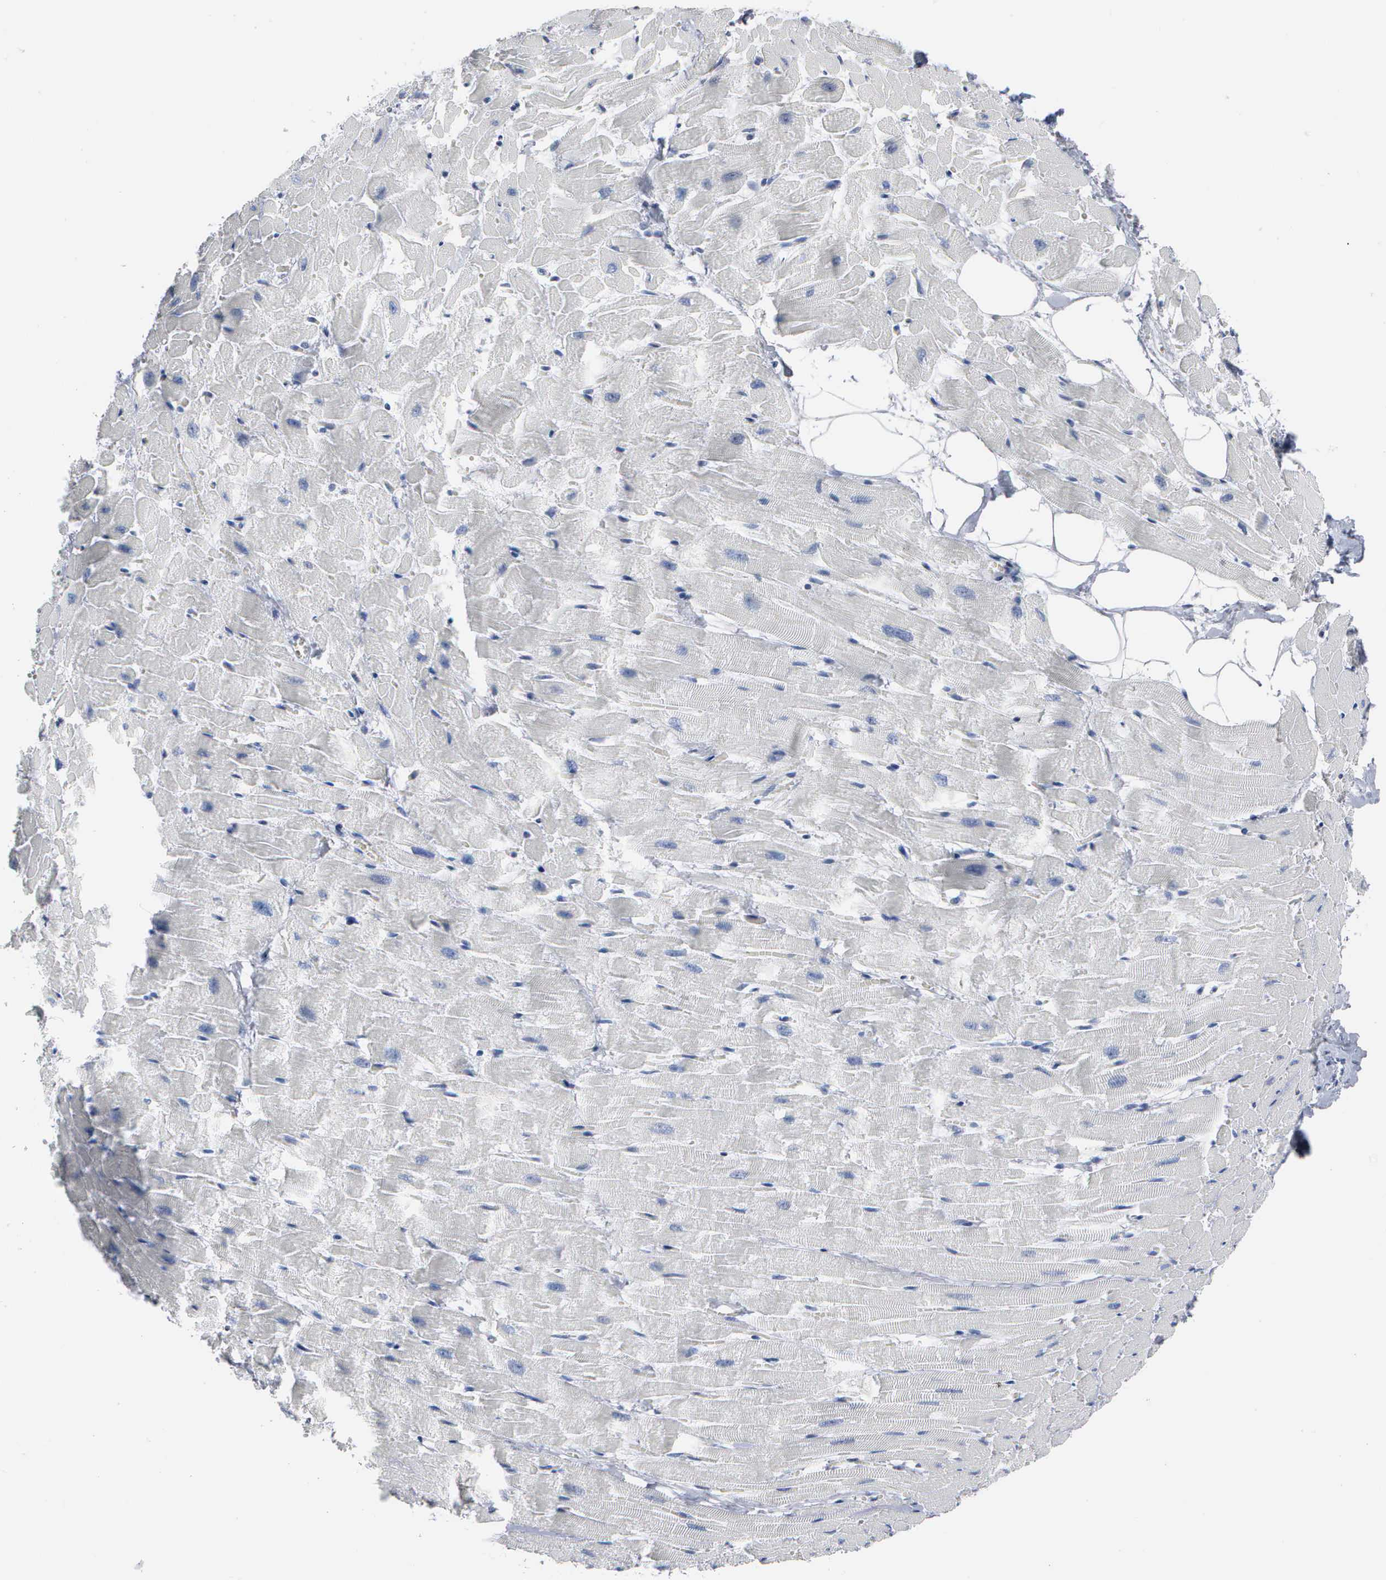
{"staining": {"intensity": "negative", "quantity": "none", "location": "none"}, "tissue": "heart muscle", "cell_type": "Cardiomyocytes", "image_type": "normal", "snomed": [{"axis": "morphology", "description": "Normal tissue, NOS"}, {"axis": "topography", "description": "Heart"}], "caption": "Immunohistochemistry (IHC) micrograph of unremarkable human heart muscle stained for a protein (brown), which reveals no staining in cardiomyocytes. (DAB IHC with hematoxylin counter stain).", "gene": "CCNB1", "patient": {"sex": "female", "age": 19}}